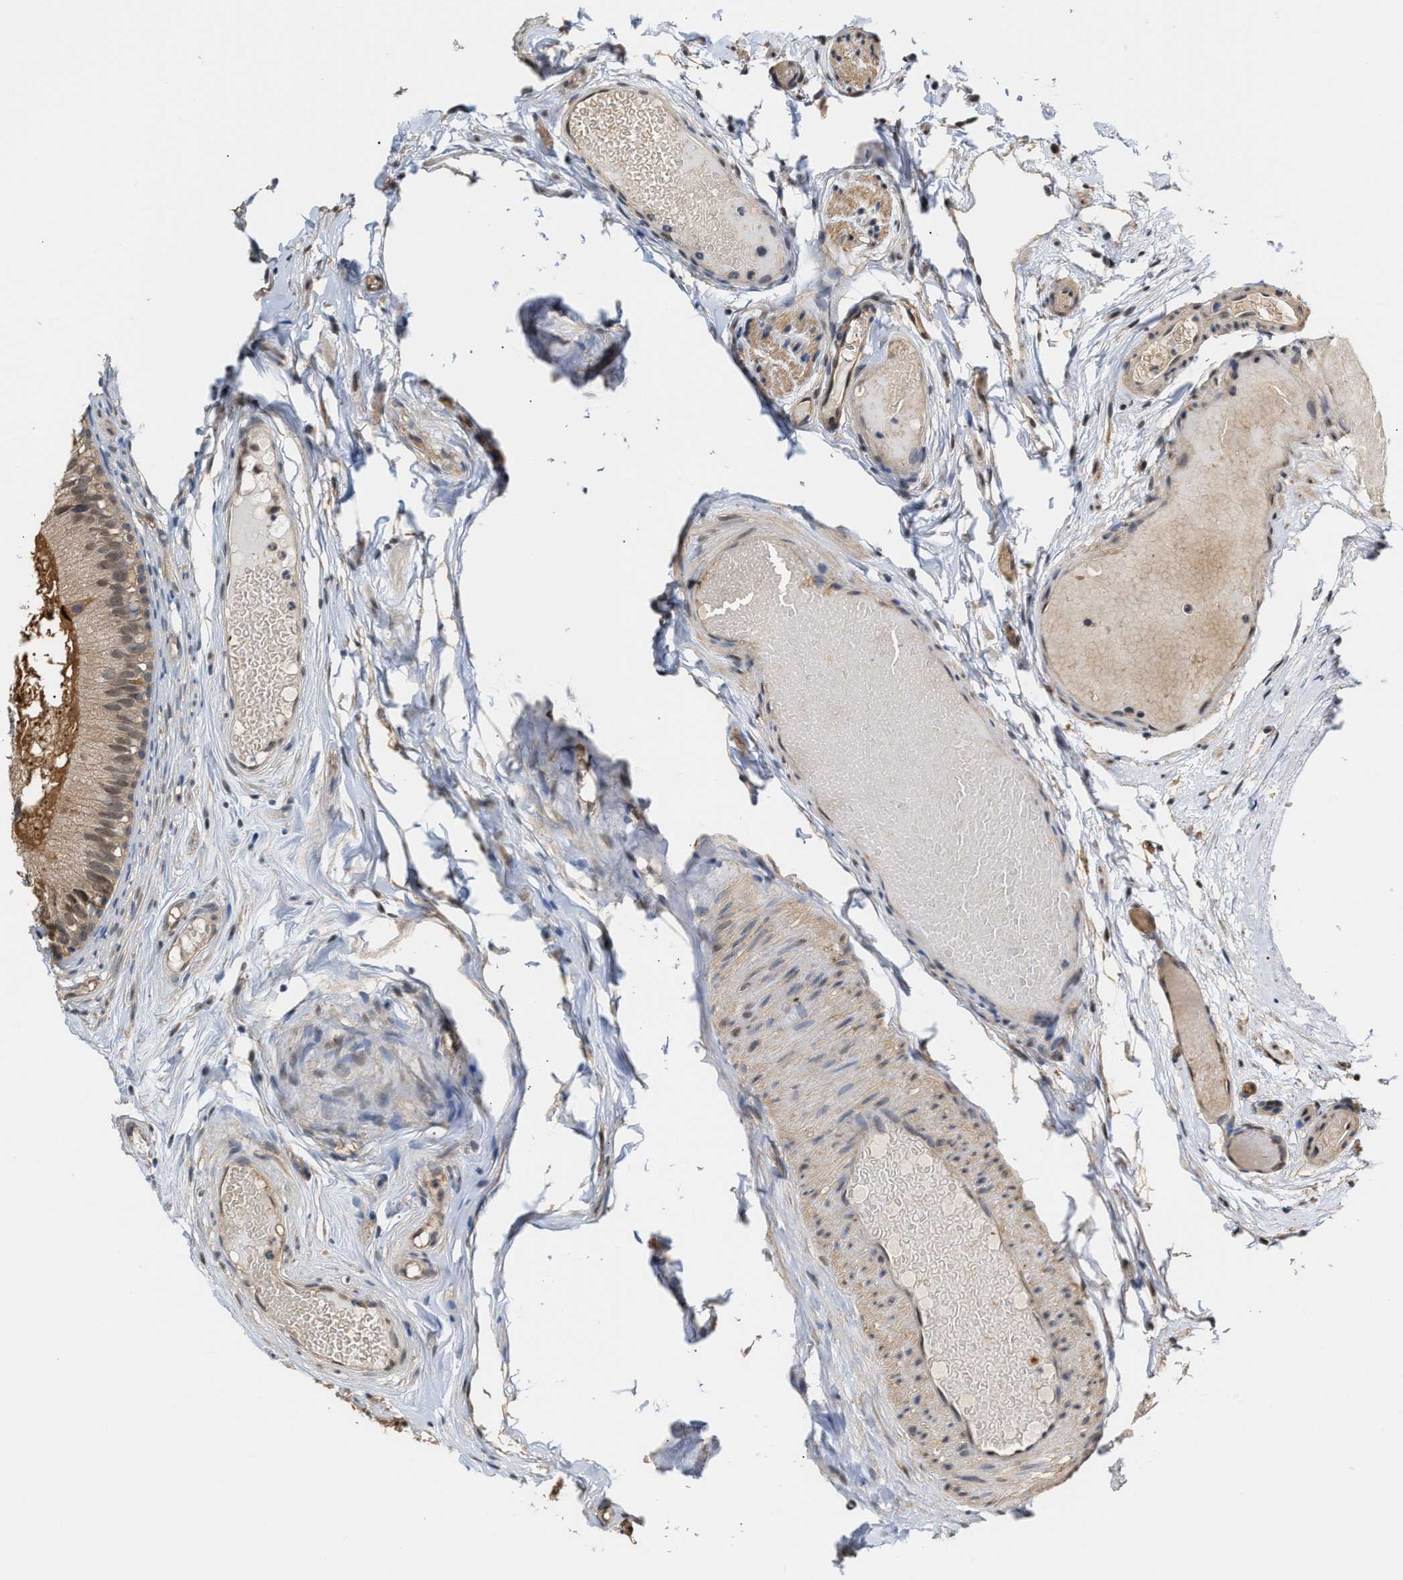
{"staining": {"intensity": "strong", "quantity": ">75%", "location": "cytoplasmic/membranous,nuclear"}, "tissue": "epididymis", "cell_type": "Glandular cells", "image_type": "normal", "snomed": [{"axis": "morphology", "description": "Normal tissue, NOS"}, {"axis": "topography", "description": "Epididymis"}], "caption": "Protein analysis of unremarkable epididymis reveals strong cytoplasmic/membranous,nuclear expression in approximately >75% of glandular cells.", "gene": "SCAI", "patient": {"sex": "male", "age": 46}}